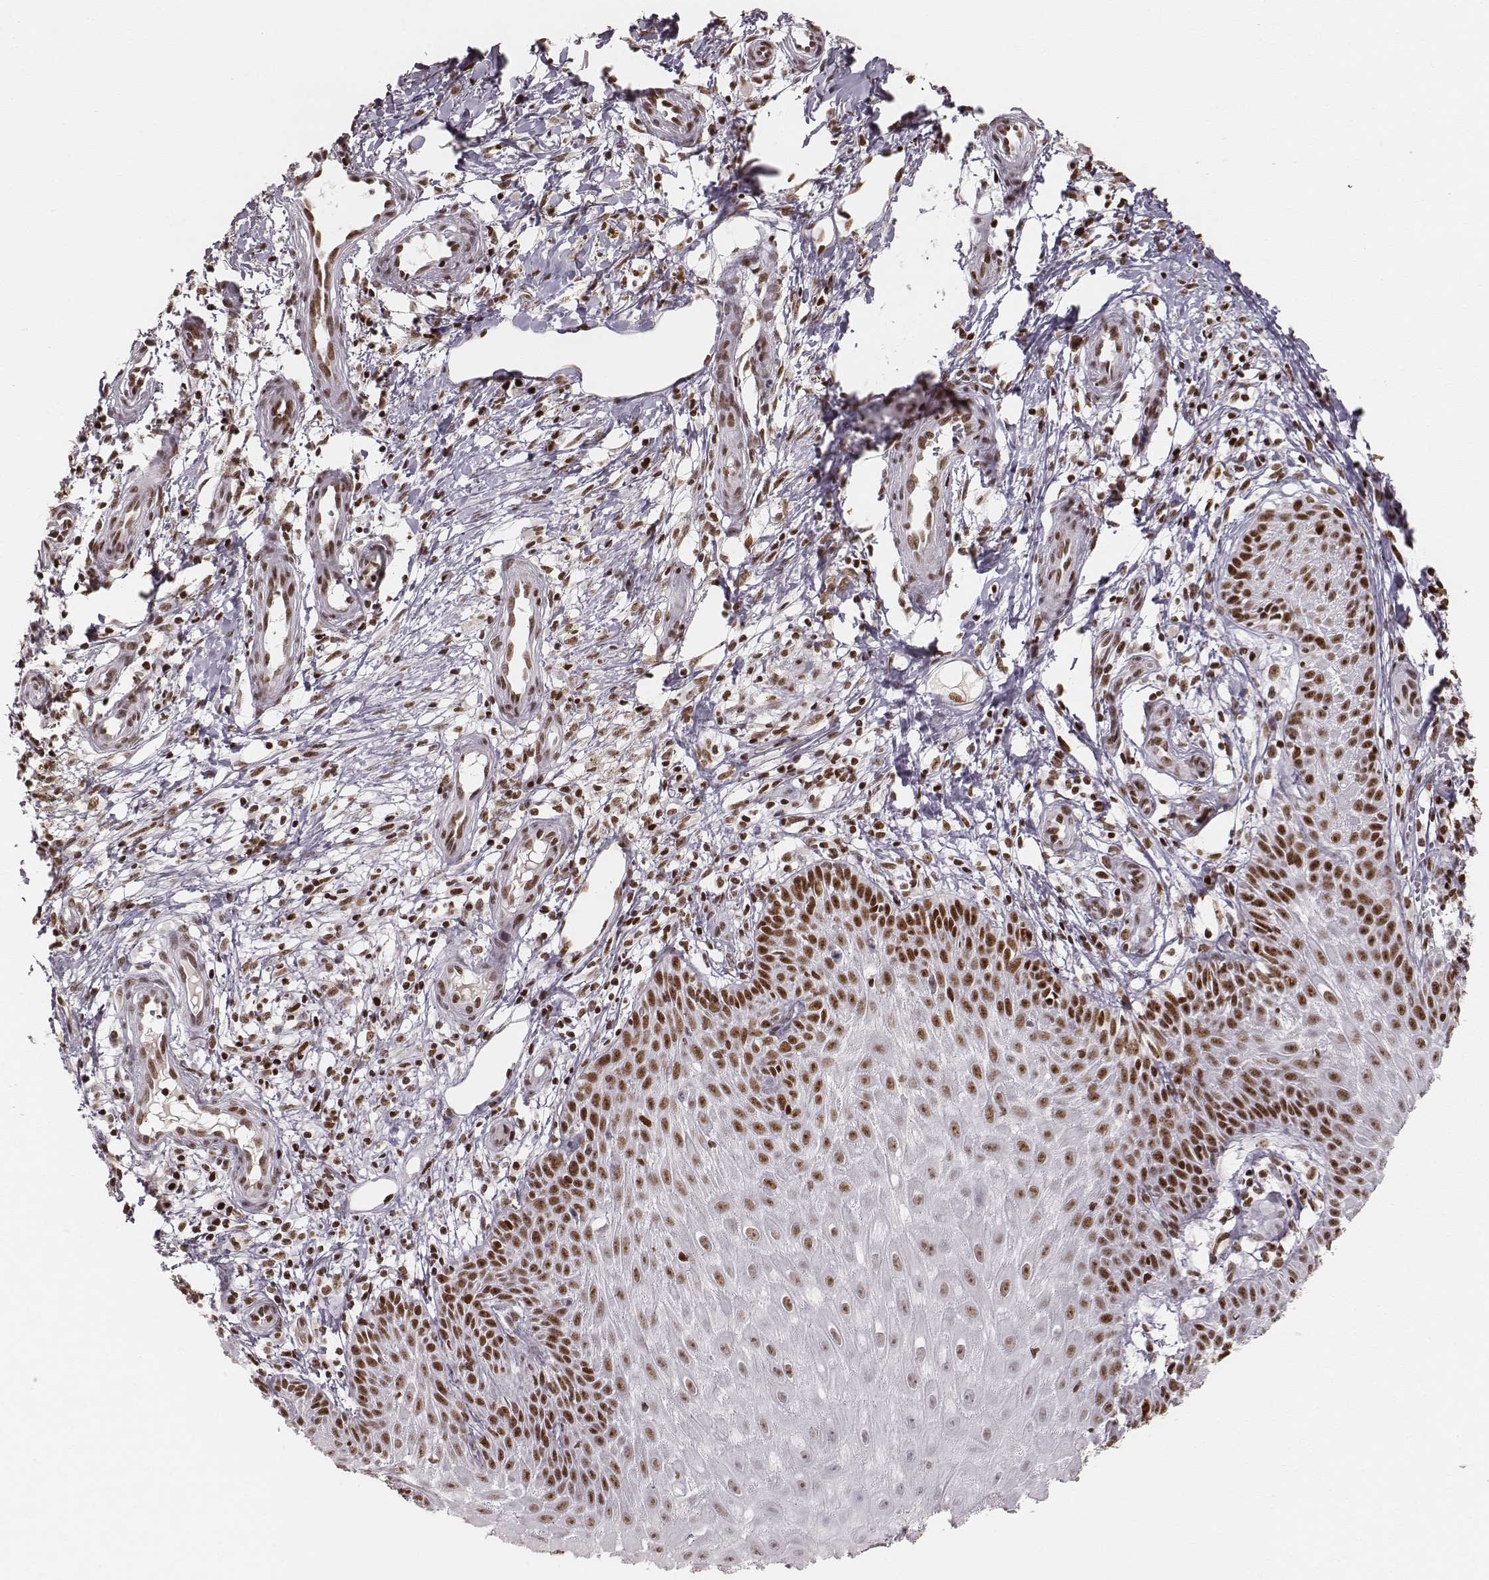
{"staining": {"intensity": "strong", "quantity": ">75%", "location": "nuclear"}, "tissue": "melanoma", "cell_type": "Tumor cells", "image_type": "cancer", "snomed": [{"axis": "morphology", "description": "Malignant melanoma, NOS"}, {"axis": "topography", "description": "Skin"}], "caption": "Immunohistochemical staining of malignant melanoma reveals high levels of strong nuclear positivity in approximately >75% of tumor cells.", "gene": "PARP1", "patient": {"sex": "female", "age": 53}}